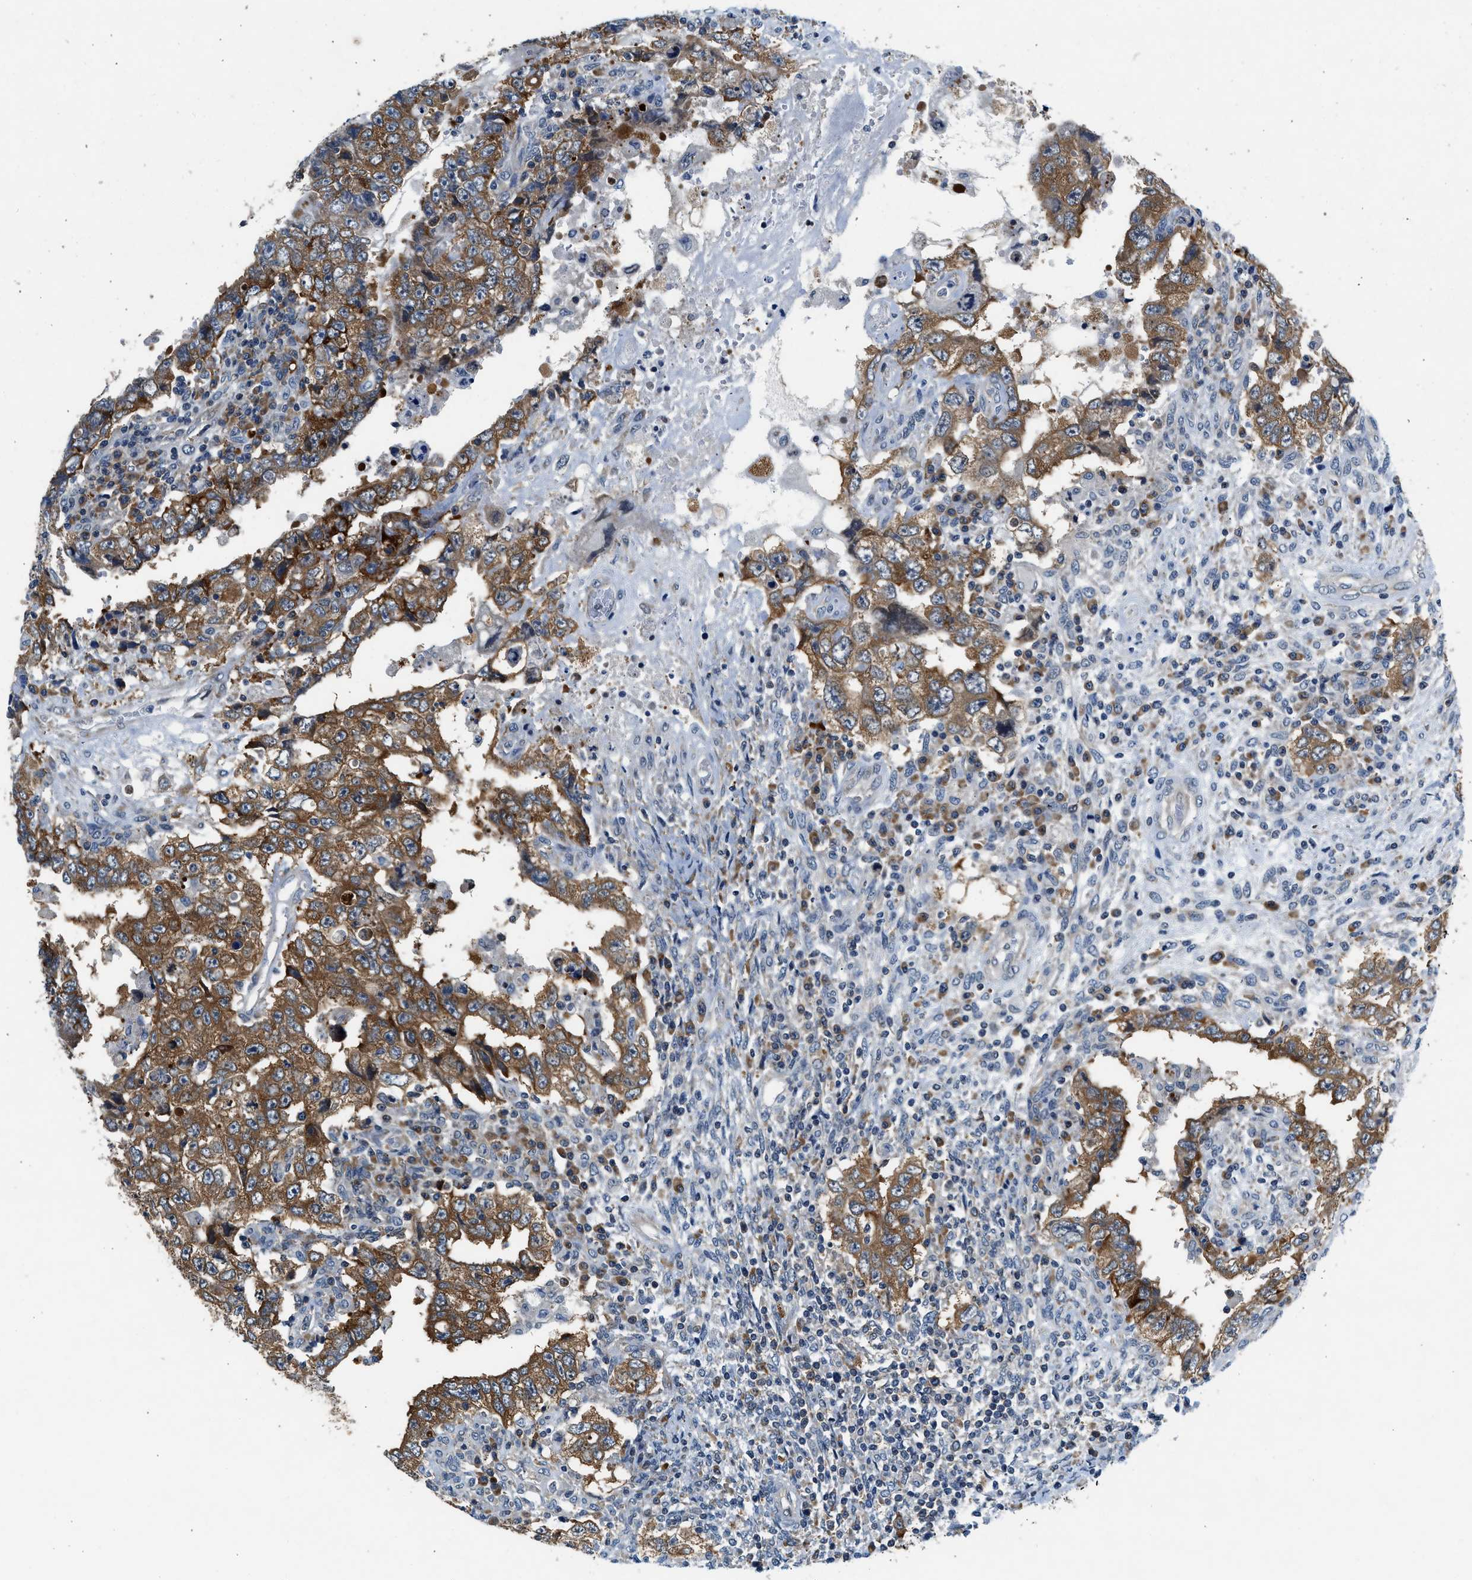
{"staining": {"intensity": "moderate", "quantity": ">75%", "location": "cytoplasmic/membranous"}, "tissue": "testis cancer", "cell_type": "Tumor cells", "image_type": "cancer", "snomed": [{"axis": "morphology", "description": "Carcinoma, Embryonal, NOS"}, {"axis": "topography", "description": "Testis"}], "caption": "Protein staining of testis embryonal carcinoma tissue demonstrates moderate cytoplasmic/membranous expression in approximately >75% of tumor cells.", "gene": "PA2G4", "patient": {"sex": "male", "age": 26}}